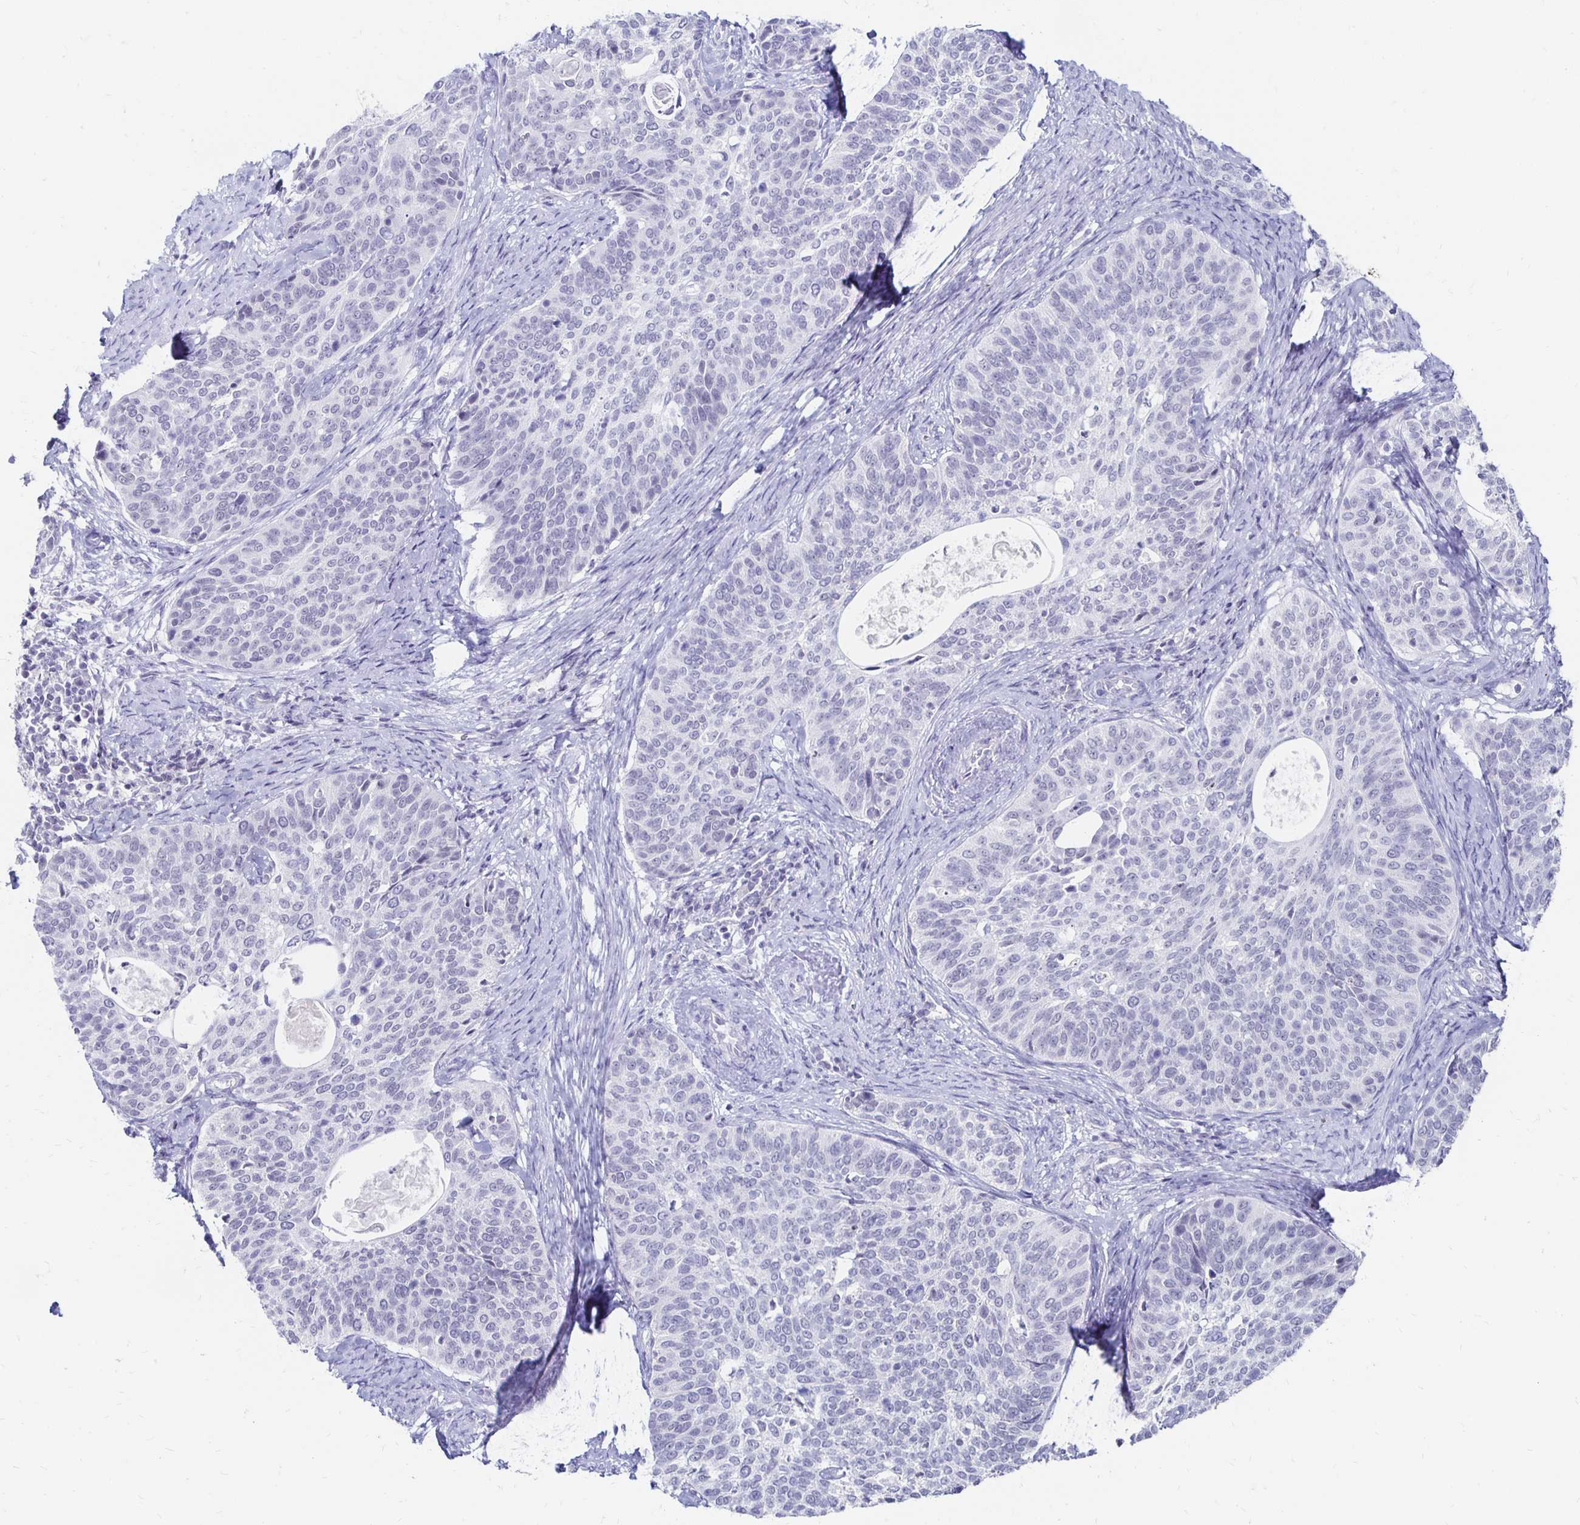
{"staining": {"intensity": "negative", "quantity": "none", "location": "none"}, "tissue": "cervical cancer", "cell_type": "Tumor cells", "image_type": "cancer", "snomed": [{"axis": "morphology", "description": "Squamous cell carcinoma, NOS"}, {"axis": "topography", "description": "Cervix"}], "caption": "DAB immunohistochemical staining of human cervical cancer (squamous cell carcinoma) displays no significant positivity in tumor cells.", "gene": "SYT2", "patient": {"sex": "female", "age": 69}}